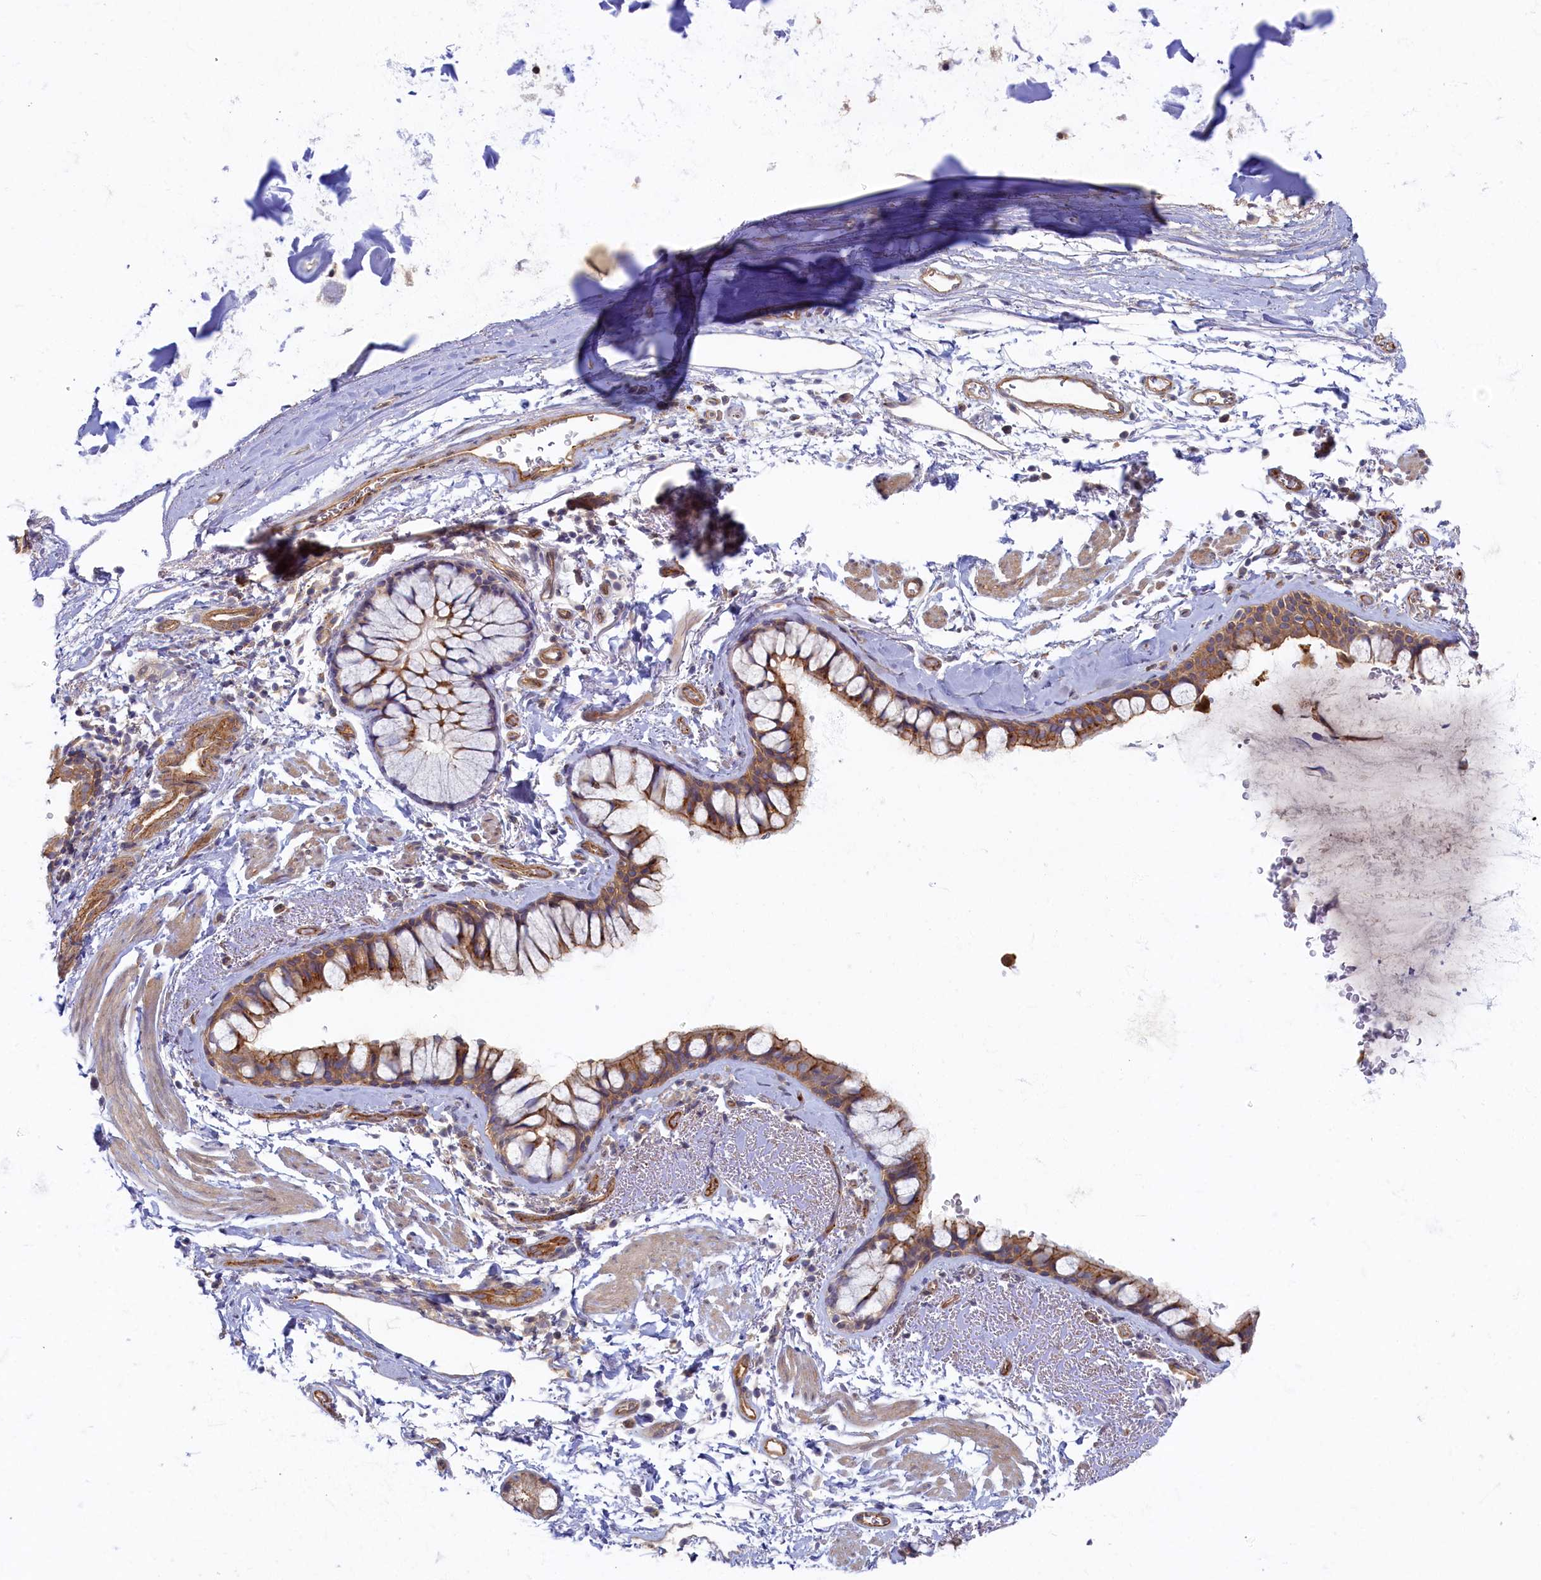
{"staining": {"intensity": "moderate", "quantity": ">75%", "location": "cytoplasmic/membranous"}, "tissue": "bronchus", "cell_type": "Respiratory epithelial cells", "image_type": "normal", "snomed": [{"axis": "morphology", "description": "Normal tissue, NOS"}, {"axis": "topography", "description": "Bronchus"}], "caption": "Human bronchus stained with a protein marker demonstrates moderate staining in respiratory epithelial cells.", "gene": "PSMG2", "patient": {"sex": "male", "age": 65}}